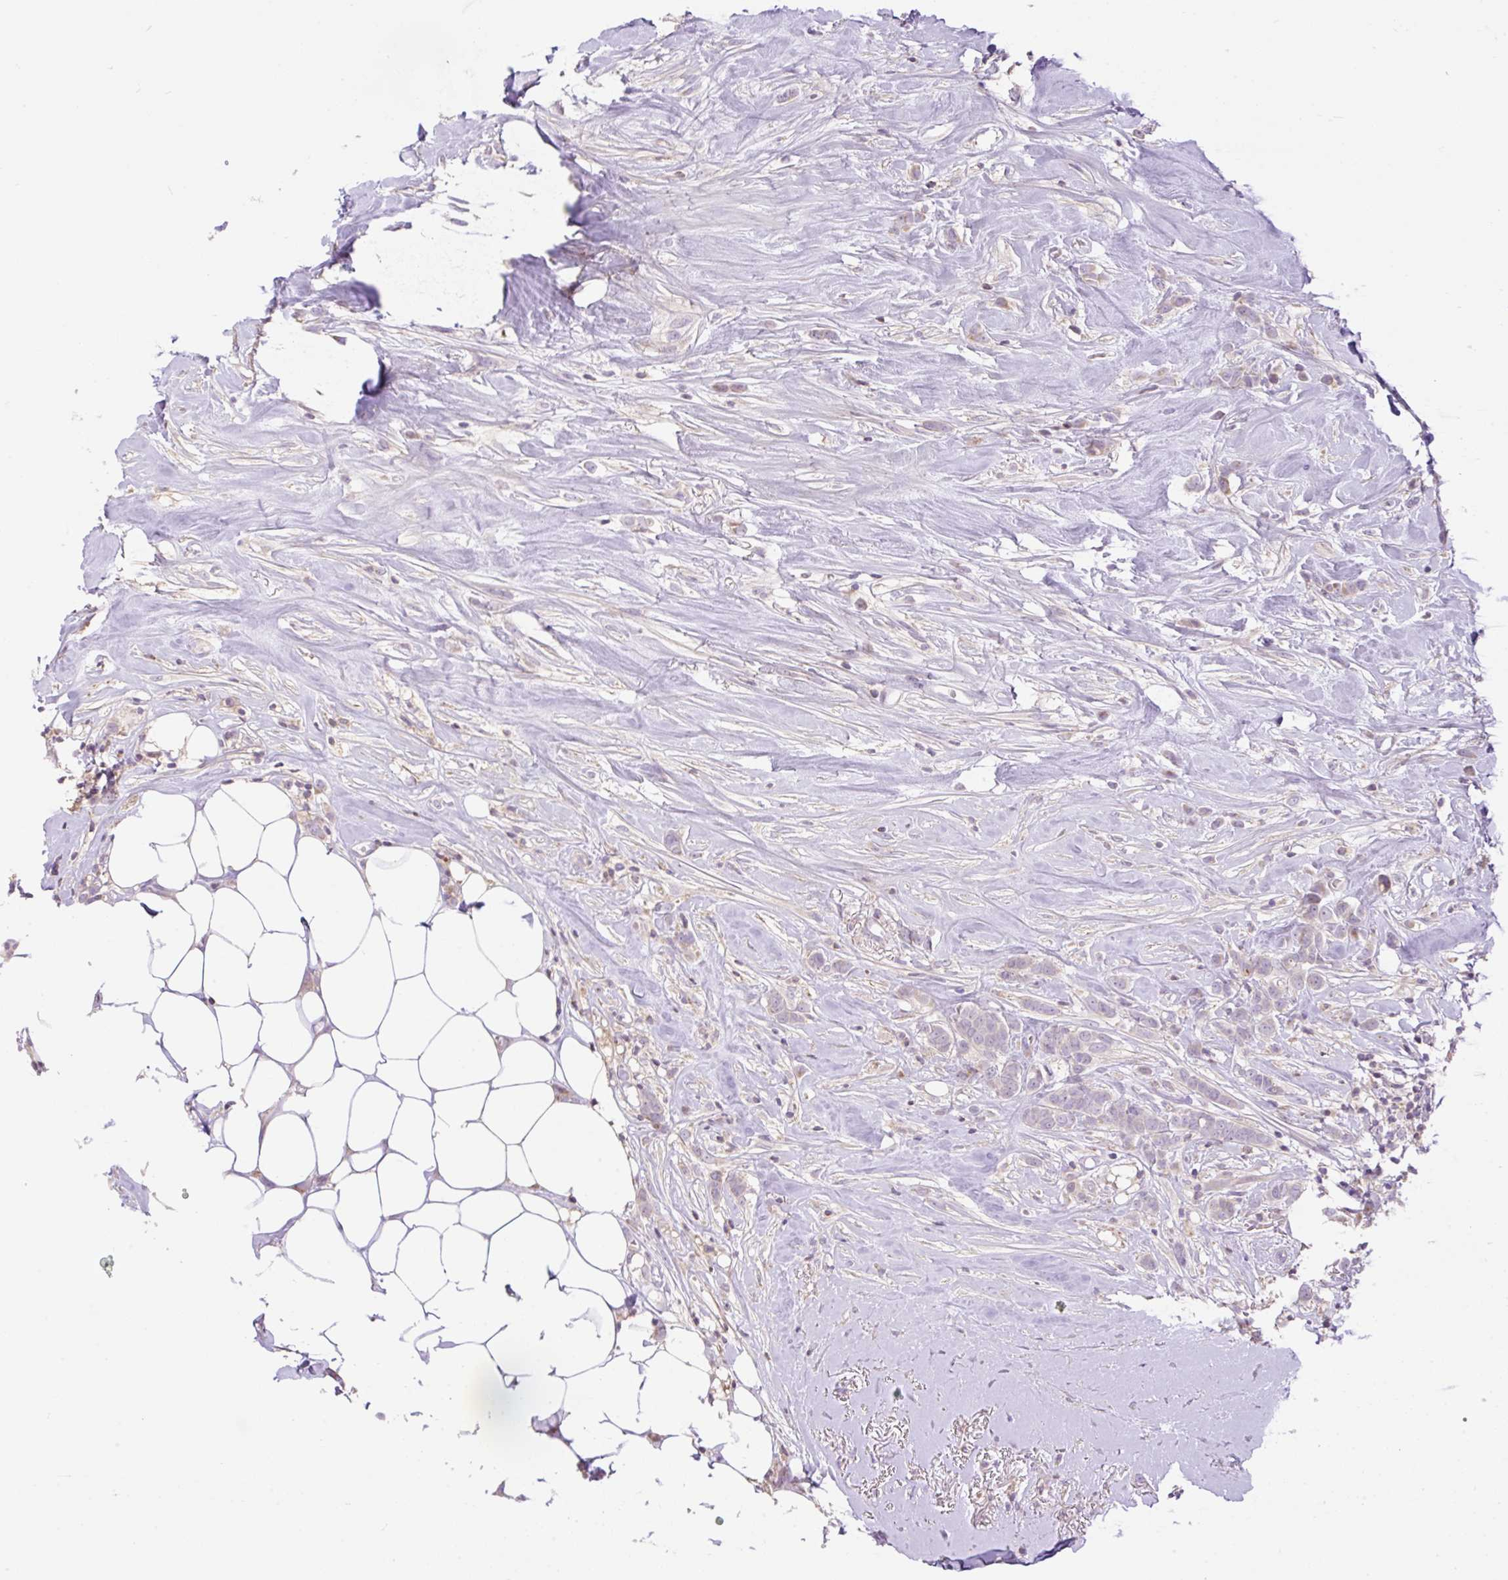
{"staining": {"intensity": "moderate", "quantity": "25%-75%", "location": "cytoplasmic/membranous"}, "tissue": "breast cancer", "cell_type": "Tumor cells", "image_type": "cancer", "snomed": [{"axis": "morphology", "description": "Duct carcinoma"}, {"axis": "topography", "description": "Breast"}], "caption": "Protein expression analysis of human breast cancer (intraductal carcinoma) reveals moderate cytoplasmic/membranous staining in about 25%-75% of tumor cells. (Brightfield microscopy of DAB IHC at high magnification).", "gene": "VPS25", "patient": {"sex": "female", "age": 80}}